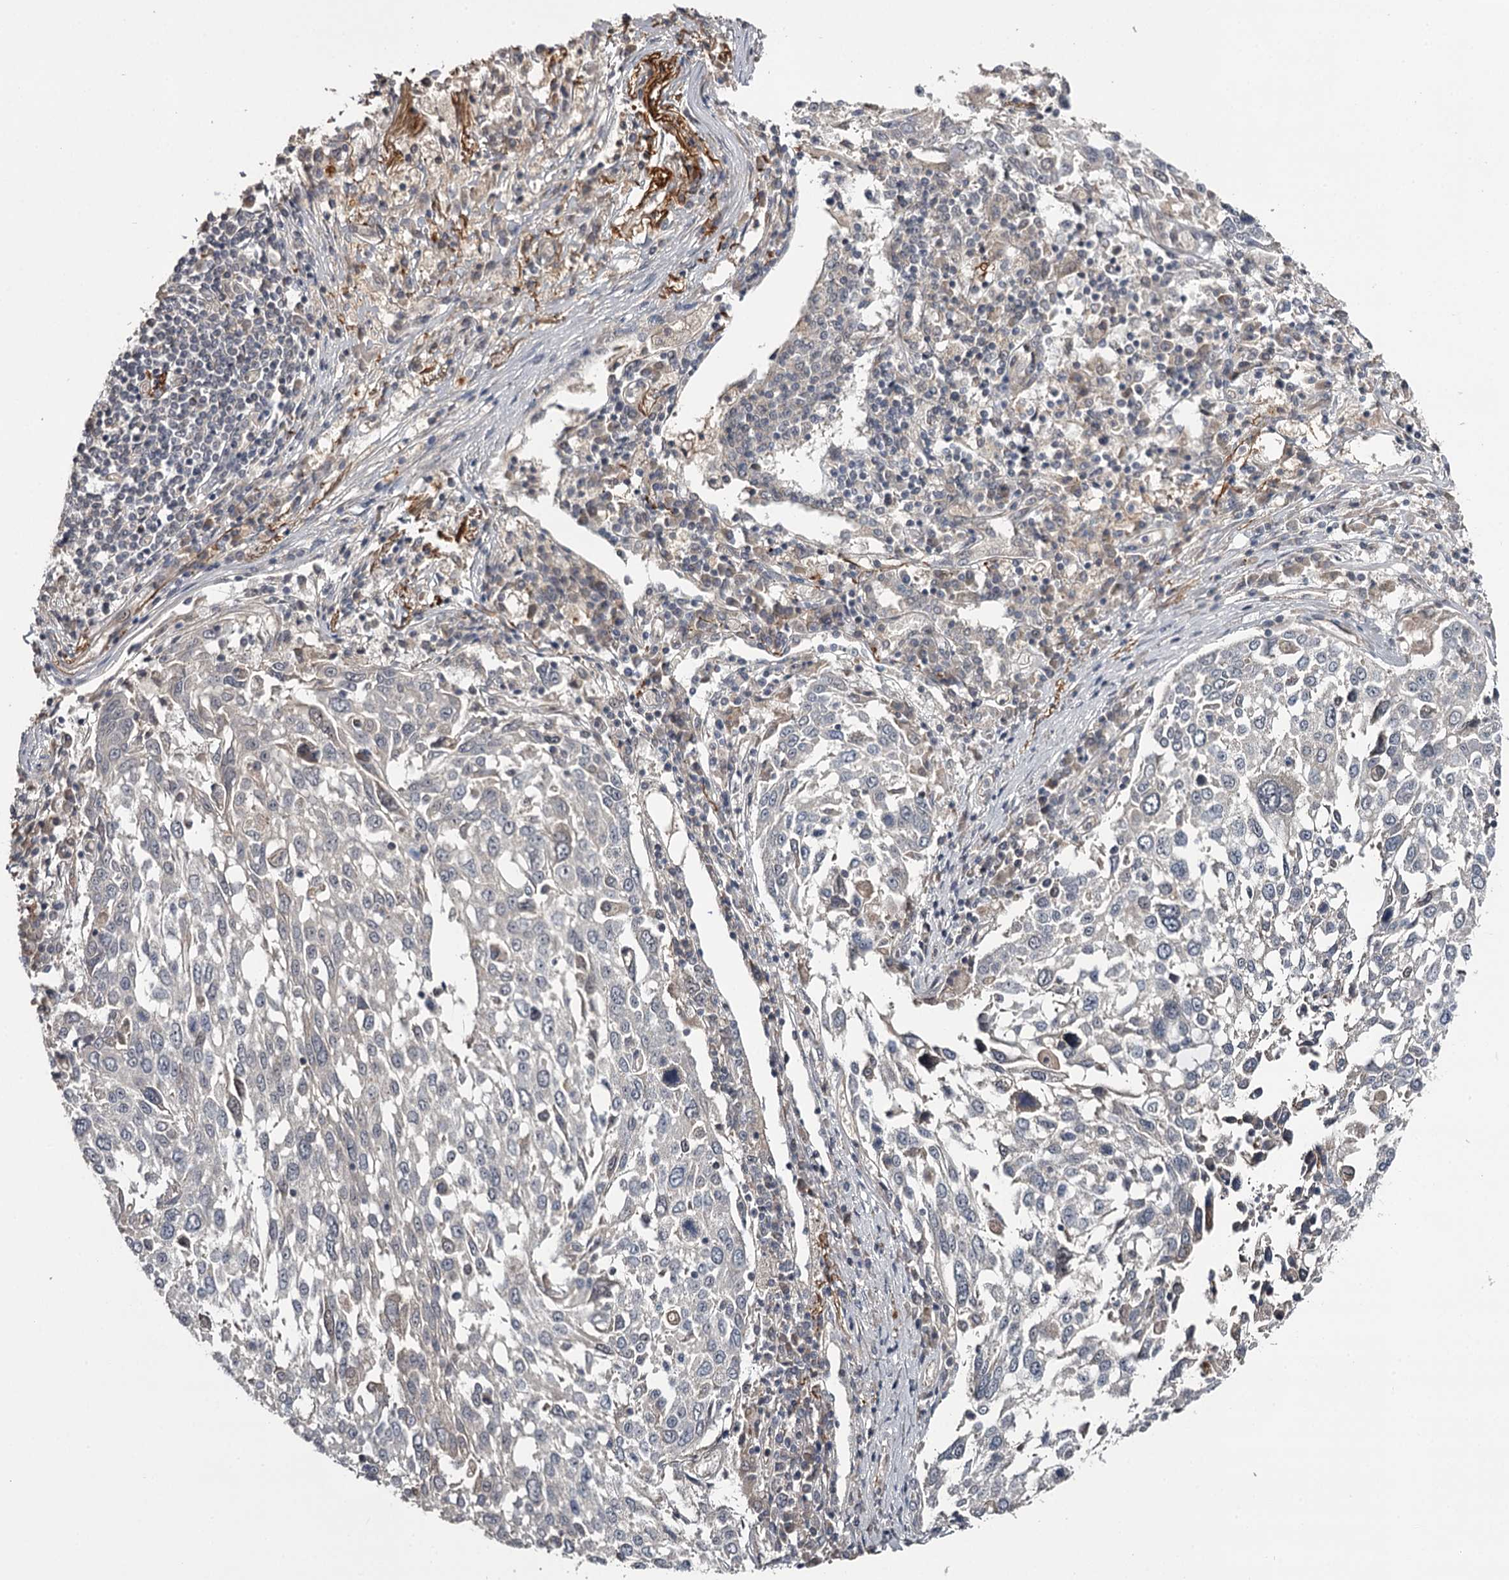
{"staining": {"intensity": "negative", "quantity": "none", "location": "none"}, "tissue": "lung cancer", "cell_type": "Tumor cells", "image_type": "cancer", "snomed": [{"axis": "morphology", "description": "Squamous cell carcinoma, NOS"}, {"axis": "topography", "description": "Lung"}], "caption": "Immunohistochemistry (IHC) image of neoplastic tissue: human squamous cell carcinoma (lung) stained with DAB reveals no significant protein expression in tumor cells.", "gene": "CWF19L2", "patient": {"sex": "male", "age": 65}}